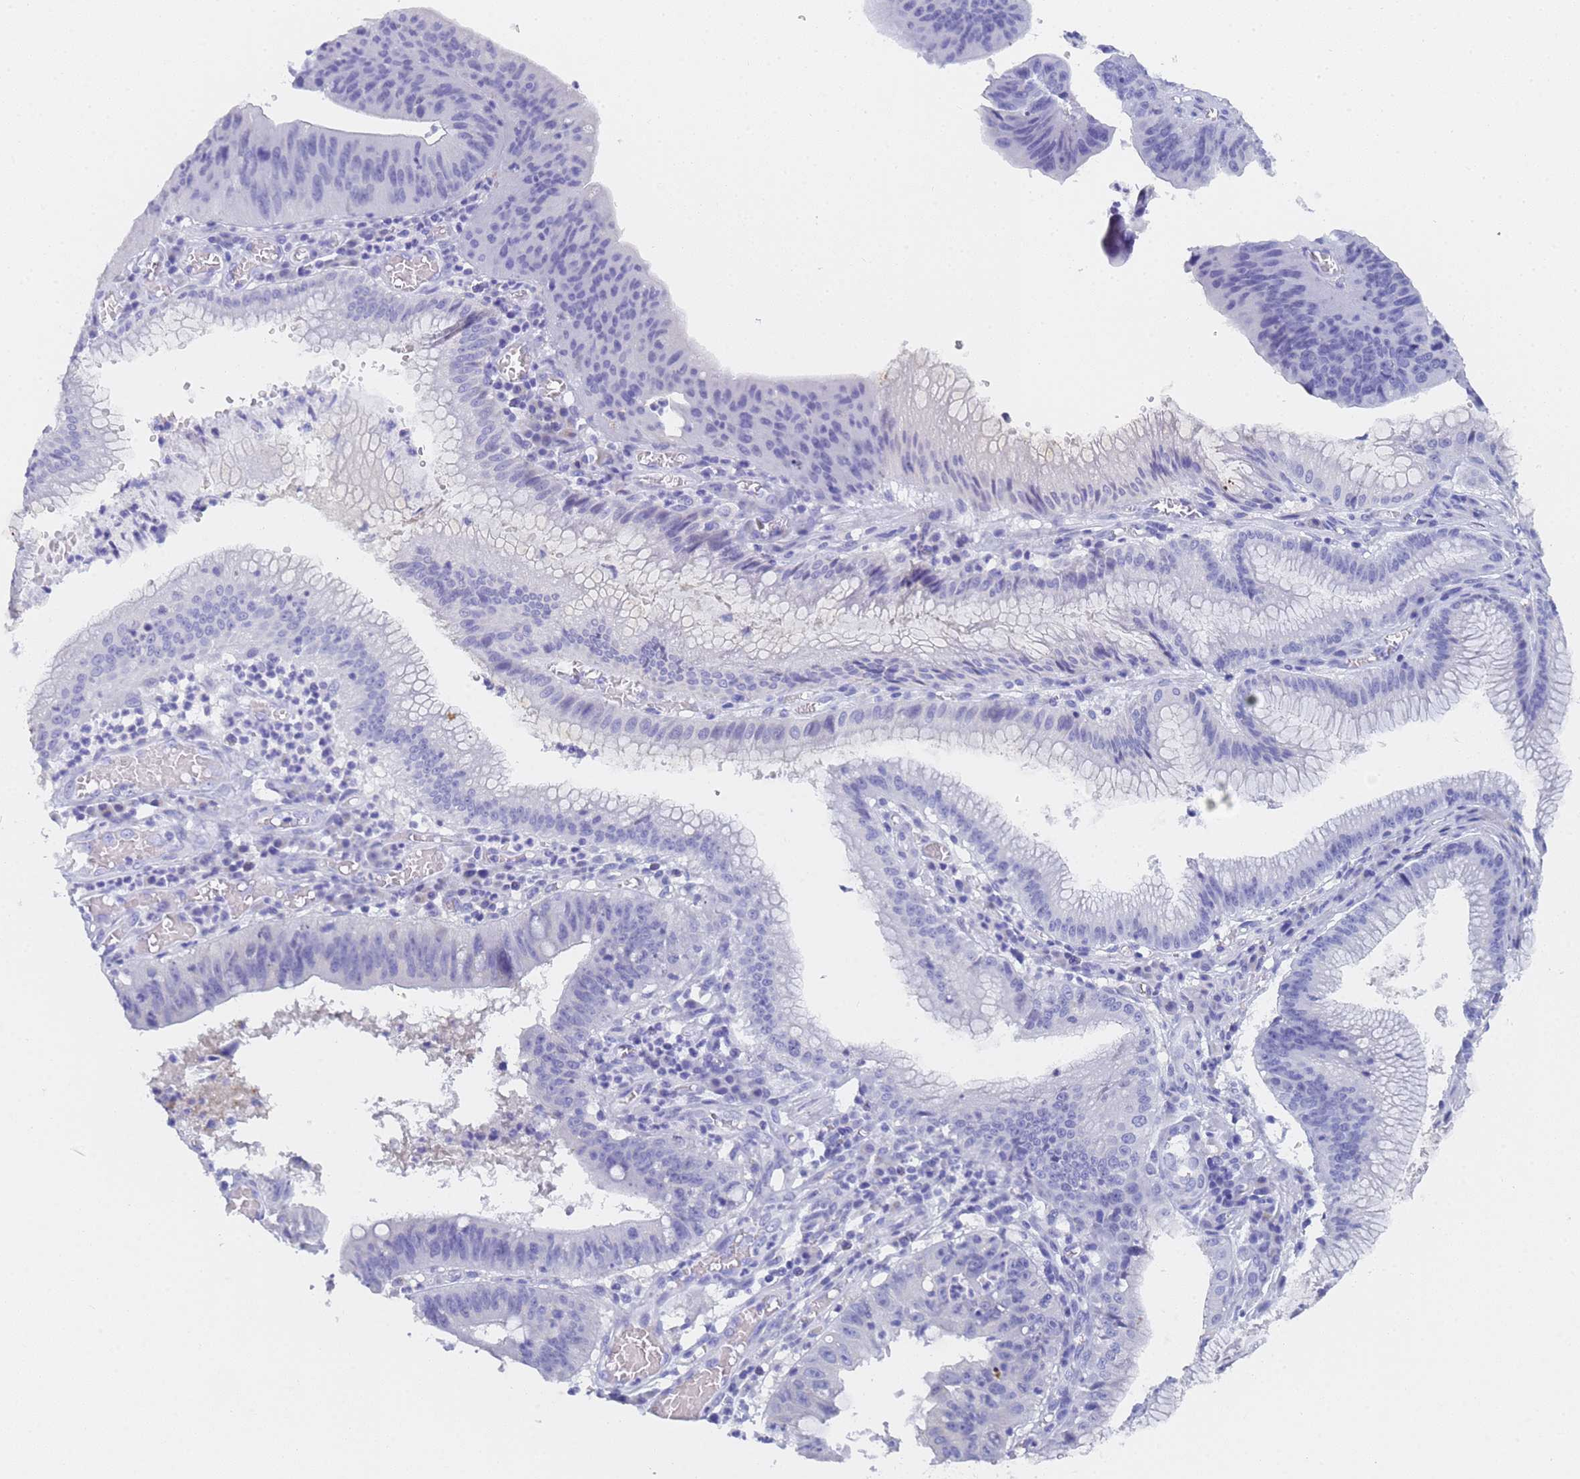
{"staining": {"intensity": "negative", "quantity": "none", "location": "none"}, "tissue": "stomach cancer", "cell_type": "Tumor cells", "image_type": "cancer", "snomed": [{"axis": "morphology", "description": "Adenocarcinoma, NOS"}, {"axis": "topography", "description": "Stomach"}], "caption": "DAB (3,3'-diaminobenzidine) immunohistochemical staining of stomach adenocarcinoma reveals no significant staining in tumor cells. Nuclei are stained in blue.", "gene": "STATH", "patient": {"sex": "male", "age": 59}}